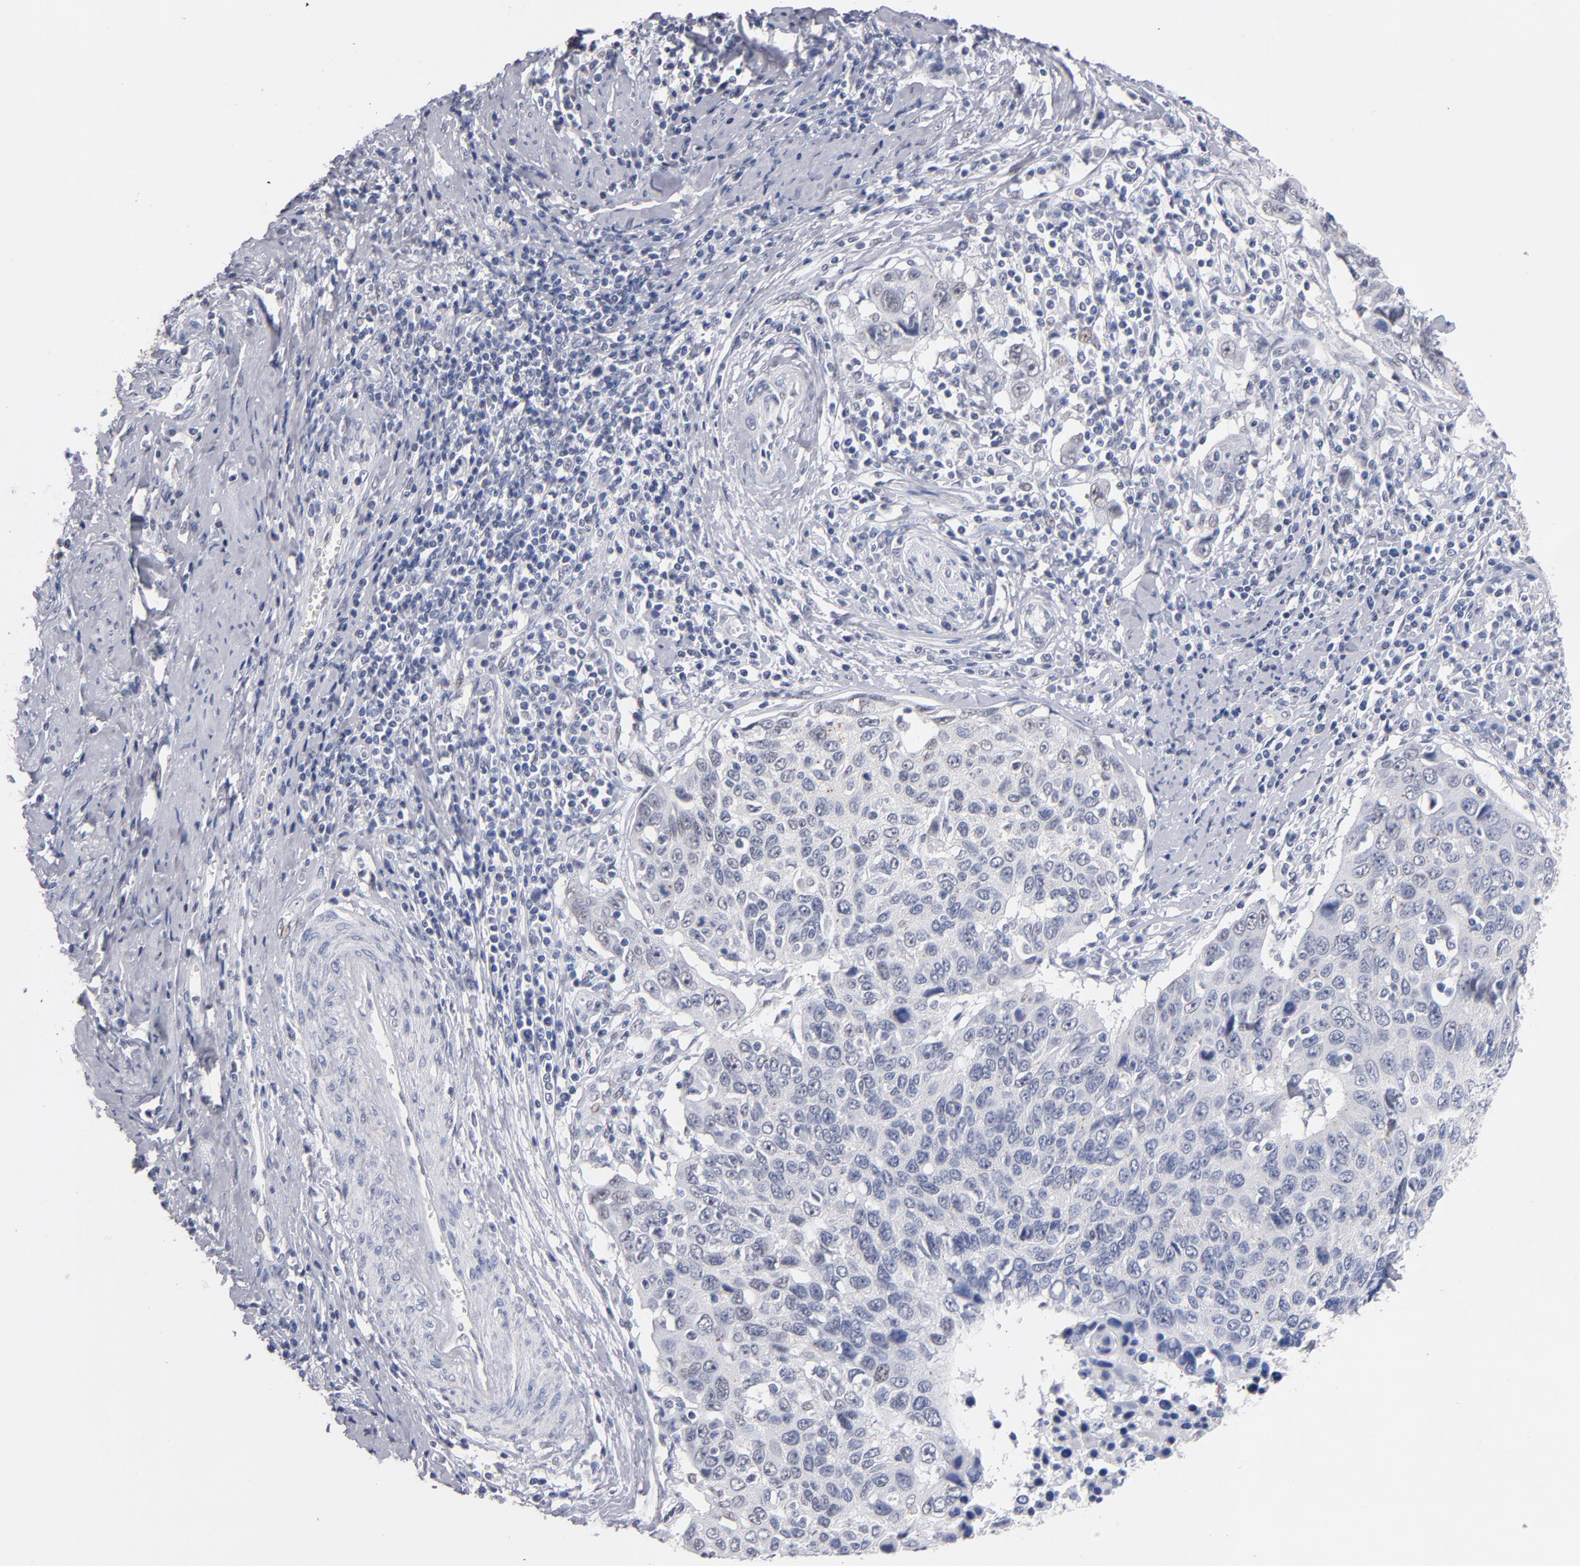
{"staining": {"intensity": "negative", "quantity": "none", "location": "none"}, "tissue": "cervical cancer", "cell_type": "Tumor cells", "image_type": "cancer", "snomed": [{"axis": "morphology", "description": "Squamous cell carcinoma, NOS"}, {"axis": "topography", "description": "Cervix"}], "caption": "Human cervical cancer stained for a protein using immunohistochemistry (IHC) exhibits no staining in tumor cells.", "gene": "MN1", "patient": {"sex": "female", "age": 53}}